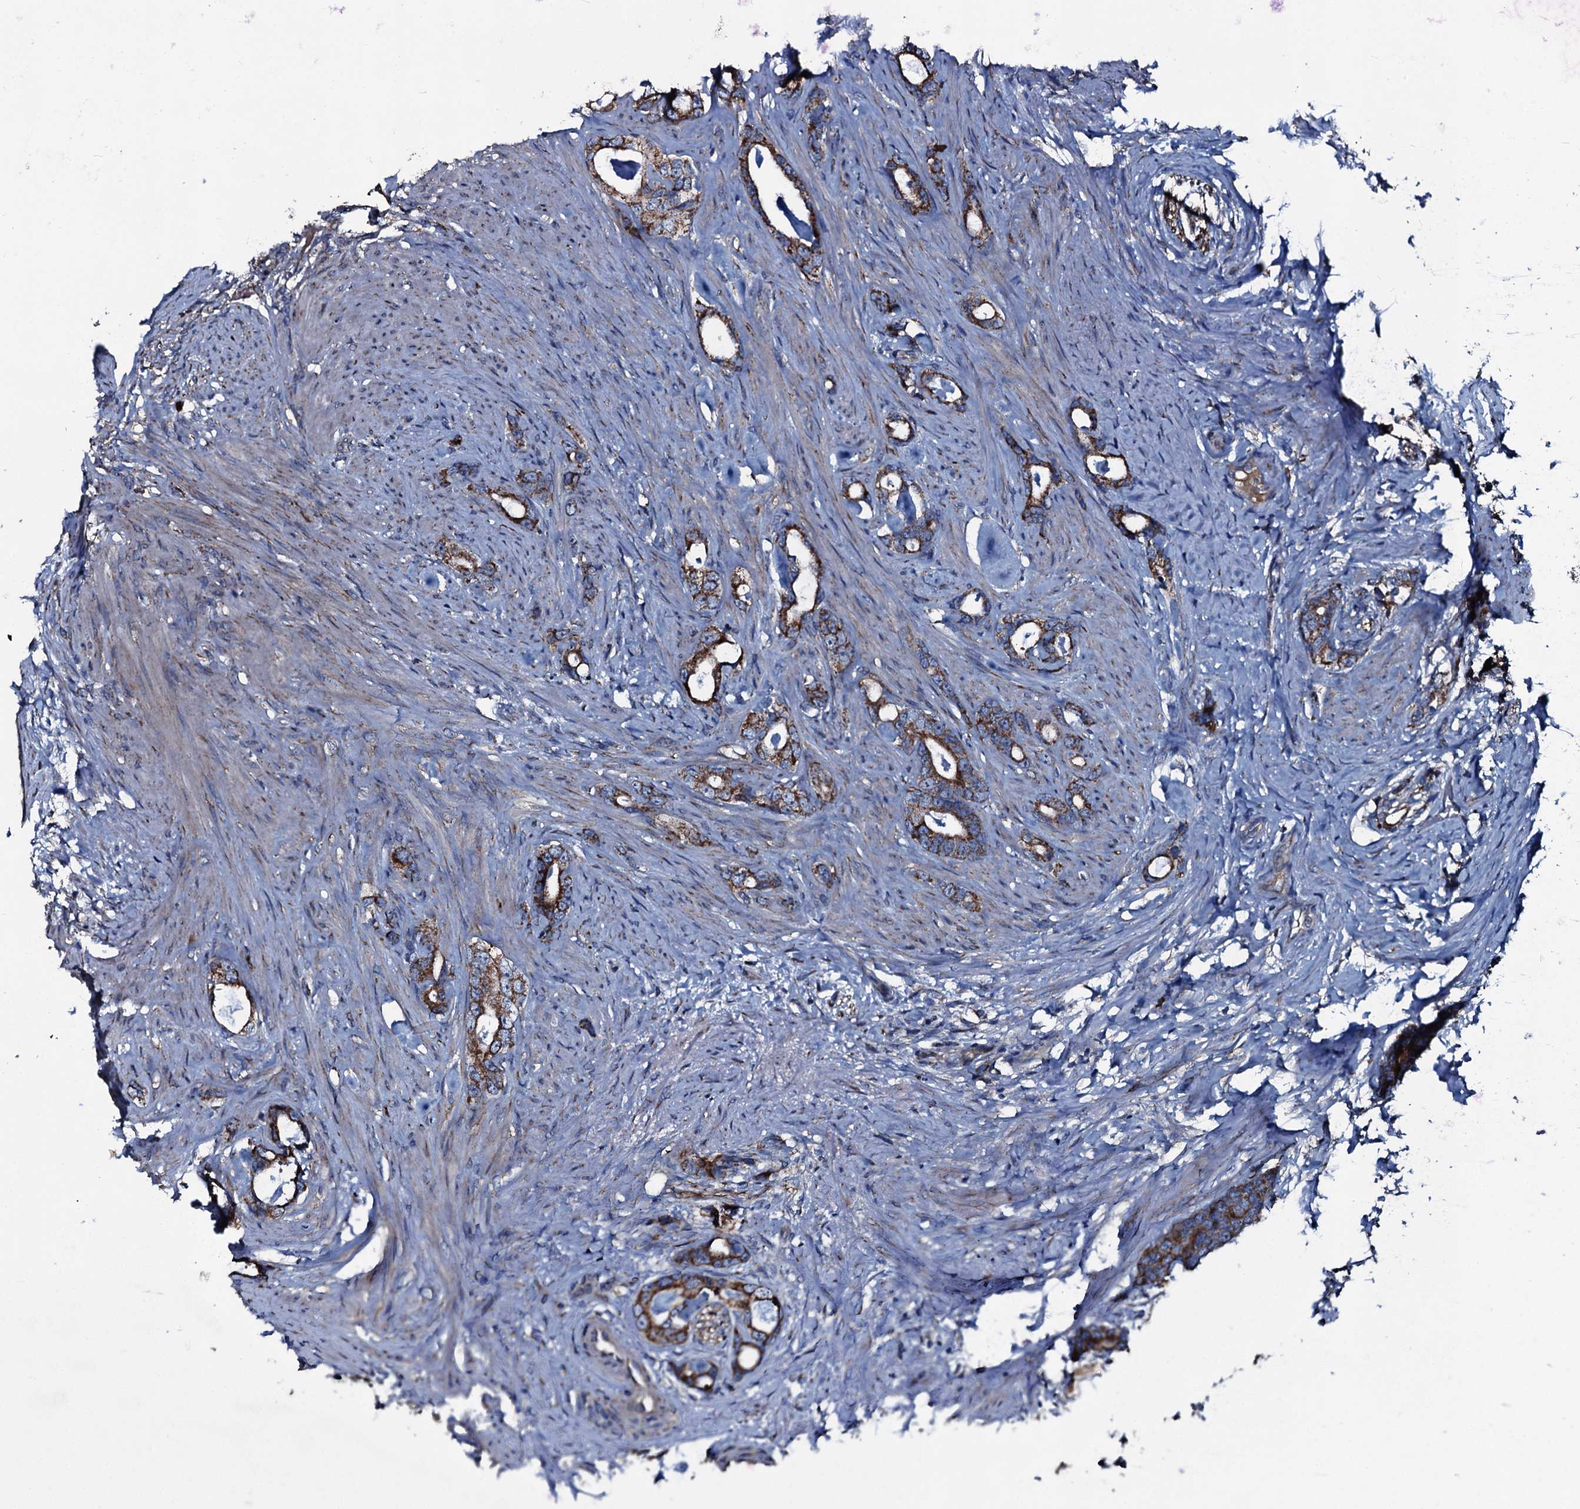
{"staining": {"intensity": "moderate", "quantity": ">75%", "location": "cytoplasmic/membranous"}, "tissue": "prostate cancer", "cell_type": "Tumor cells", "image_type": "cancer", "snomed": [{"axis": "morphology", "description": "Adenocarcinoma, Low grade"}, {"axis": "topography", "description": "Prostate"}], "caption": "This micrograph demonstrates immunohistochemistry (IHC) staining of prostate adenocarcinoma (low-grade), with medium moderate cytoplasmic/membranous positivity in about >75% of tumor cells.", "gene": "ACSS3", "patient": {"sex": "male", "age": 63}}